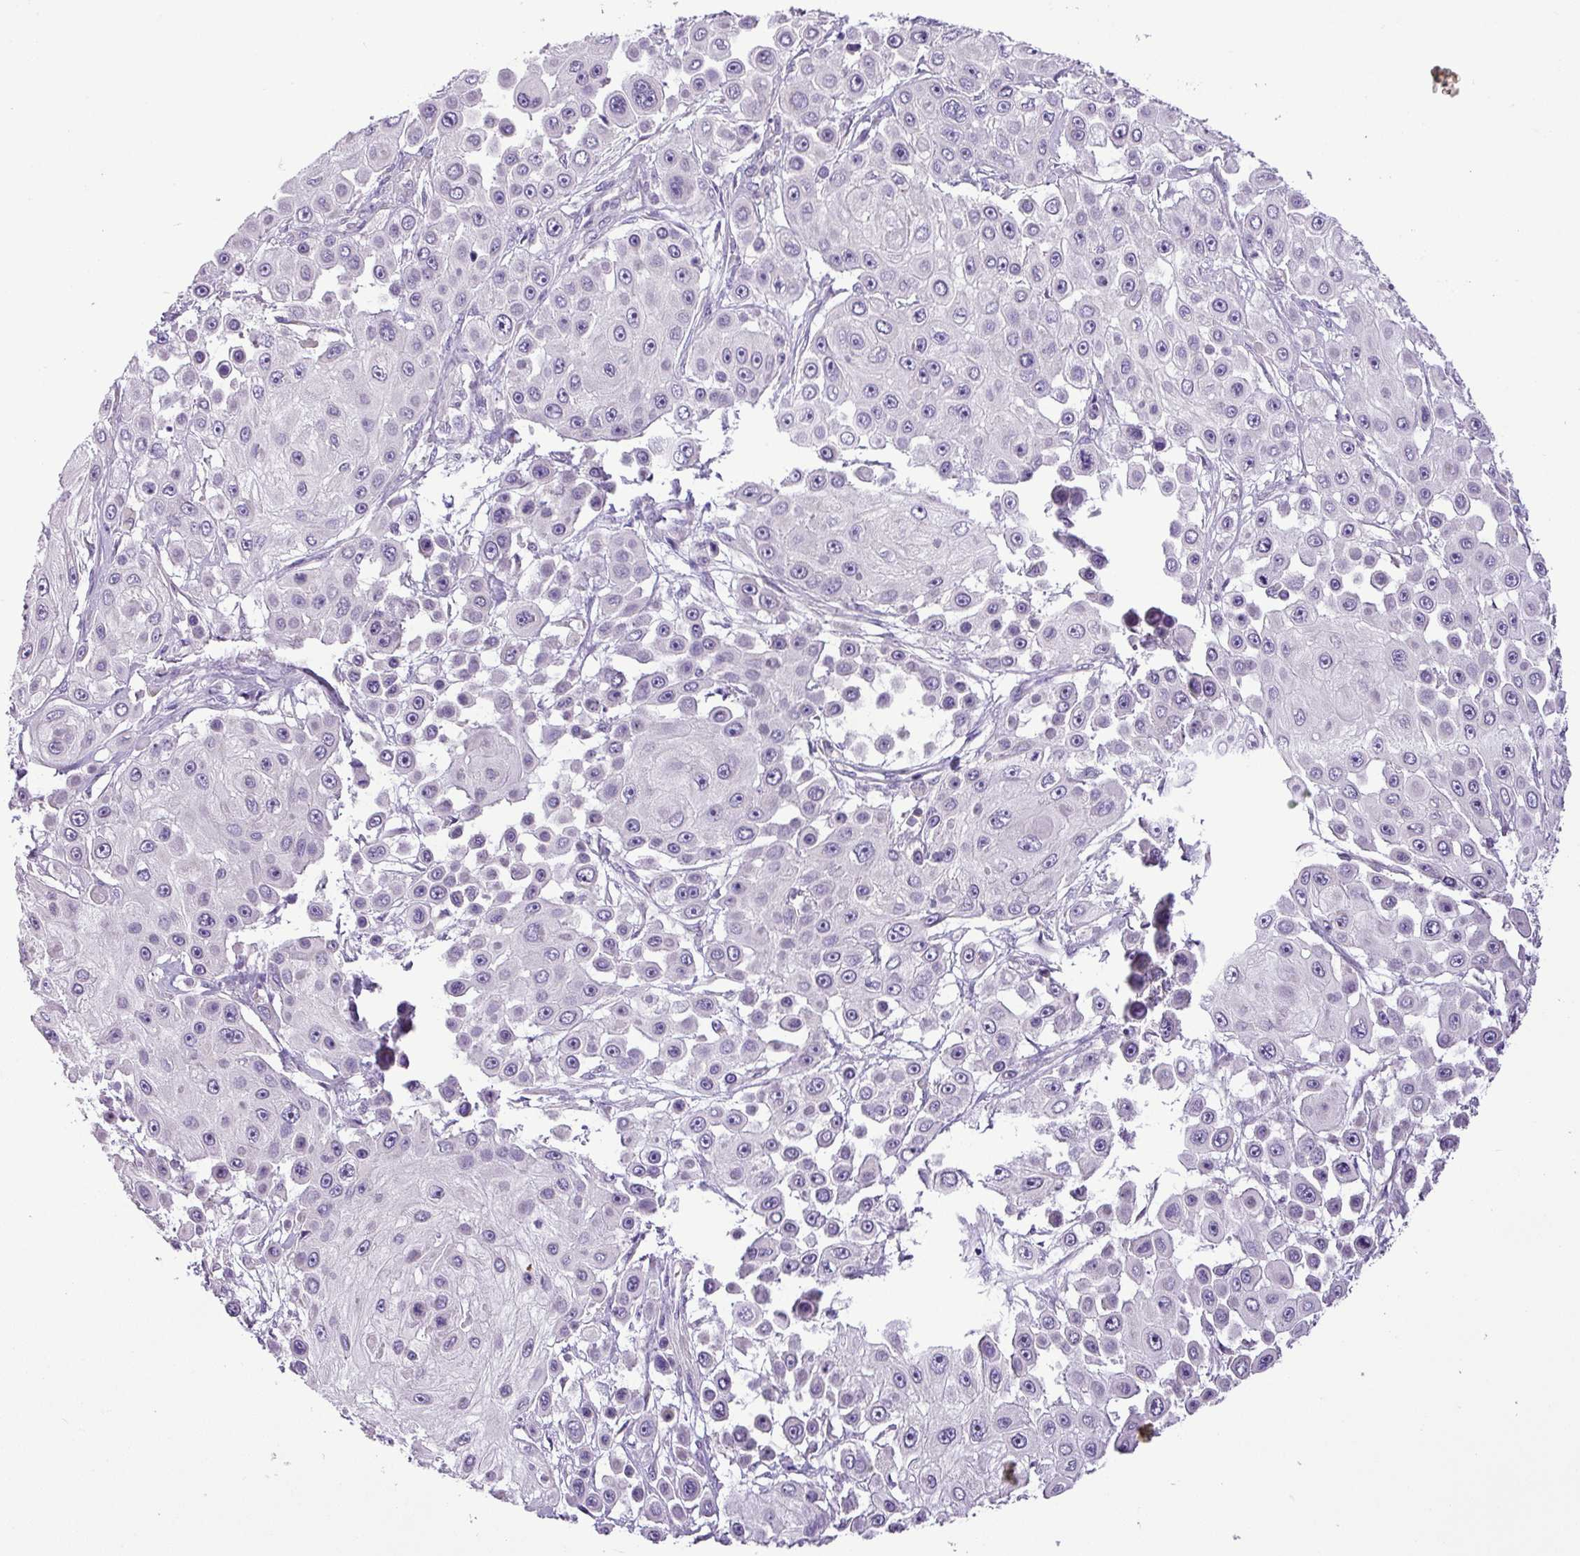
{"staining": {"intensity": "negative", "quantity": "none", "location": "none"}, "tissue": "skin cancer", "cell_type": "Tumor cells", "image_type": "cancer", "snomed": [{"axis": "morphology", "description": "Squamous cell carcinoma, NOS"}, {"axis": "topography", "description": "Skin"}], "caption": "Squamous cell carcinoma (skin) stained for a protein using immunohistochemistry (IHC) reveals no positivity tumor cells.", "gene": "MOCS3", "patient": {"sex": "male", "age": 67}}